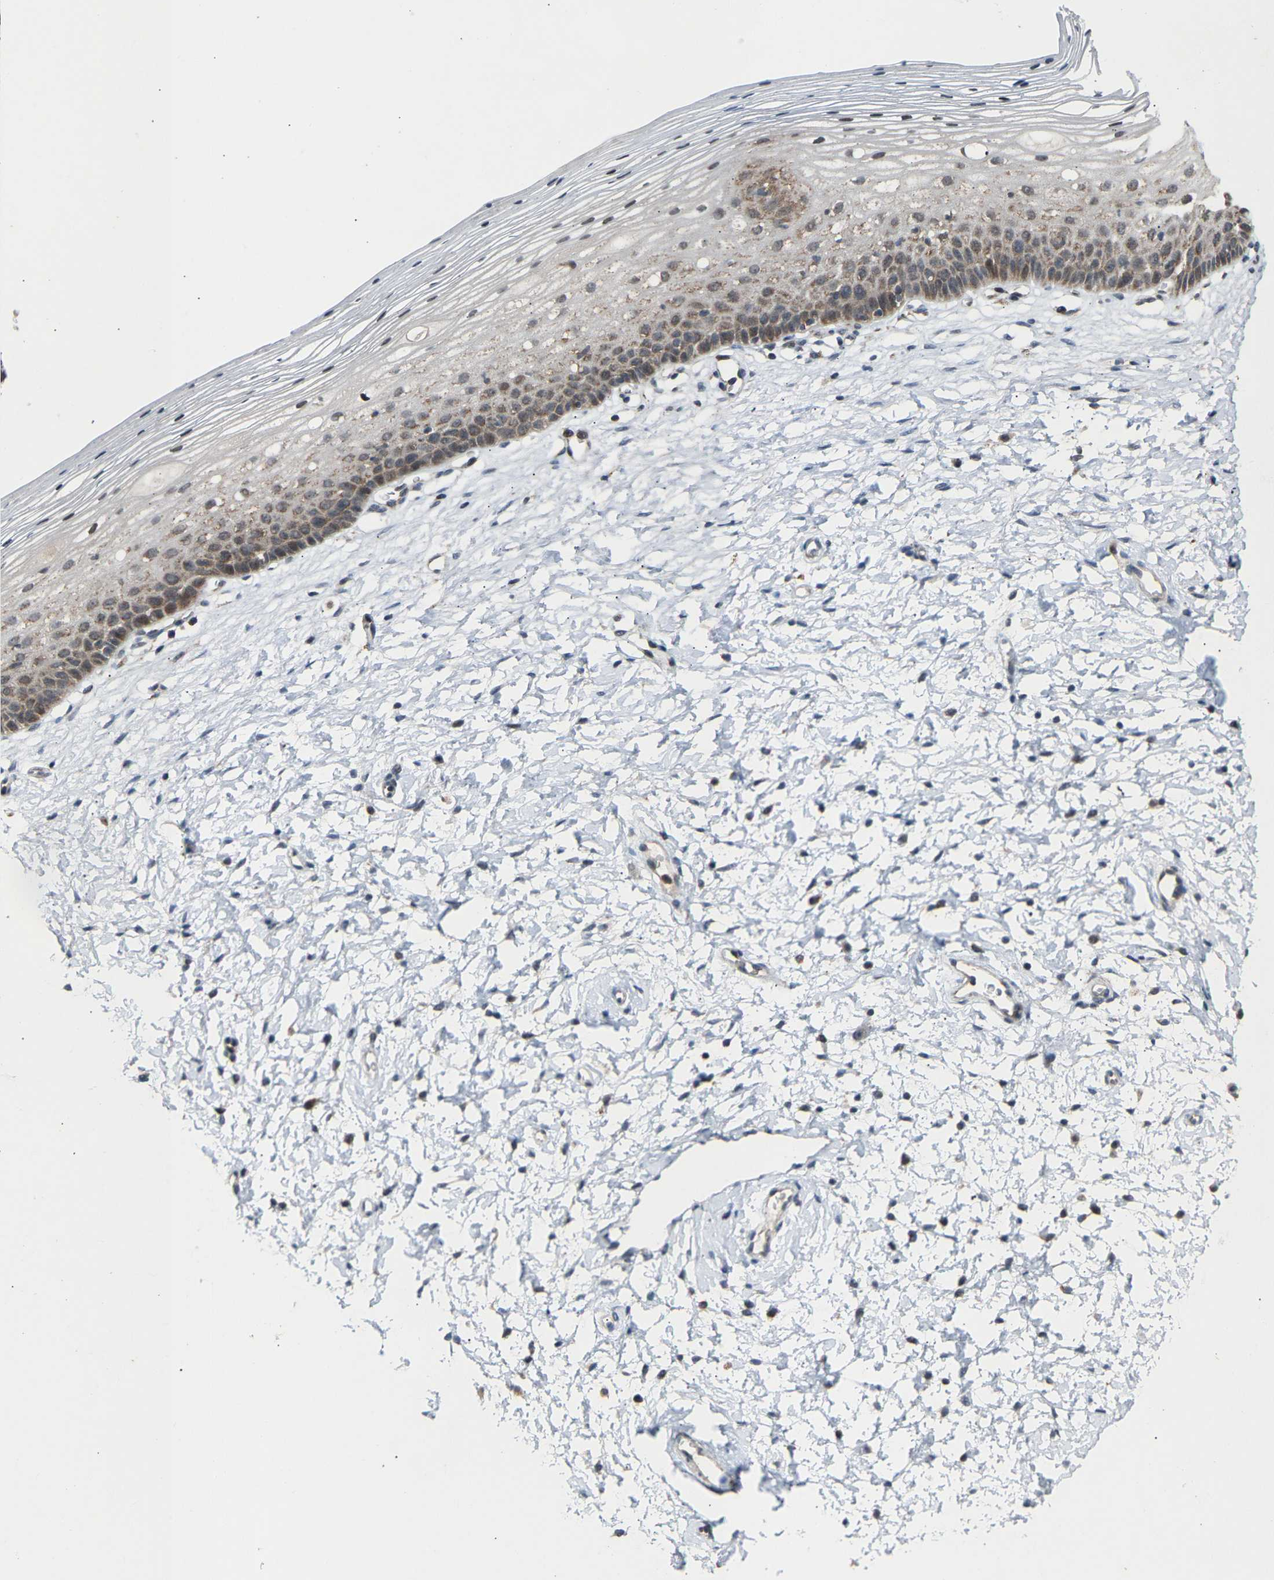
{"staining": {"intensity": "weak", "quantity": ">75%", "location": "cytoplasmic/membranous"}, "tissue": "cervix", "cell_type": "Glandular cells", "image_type": "normal", "snomed": [{"axis": "morphology", "description": "Normal tissue, NOS"}, {"axis": "topography", "description": "Cervix"}], "caption": "Benign cervix reveals weak cytoplasmic/membranous staining in about >75% of glandular cells, visualized by immunohistochemistry.", "gene": "SLIRP", "patient": {"sex": "female", "age": 72}}